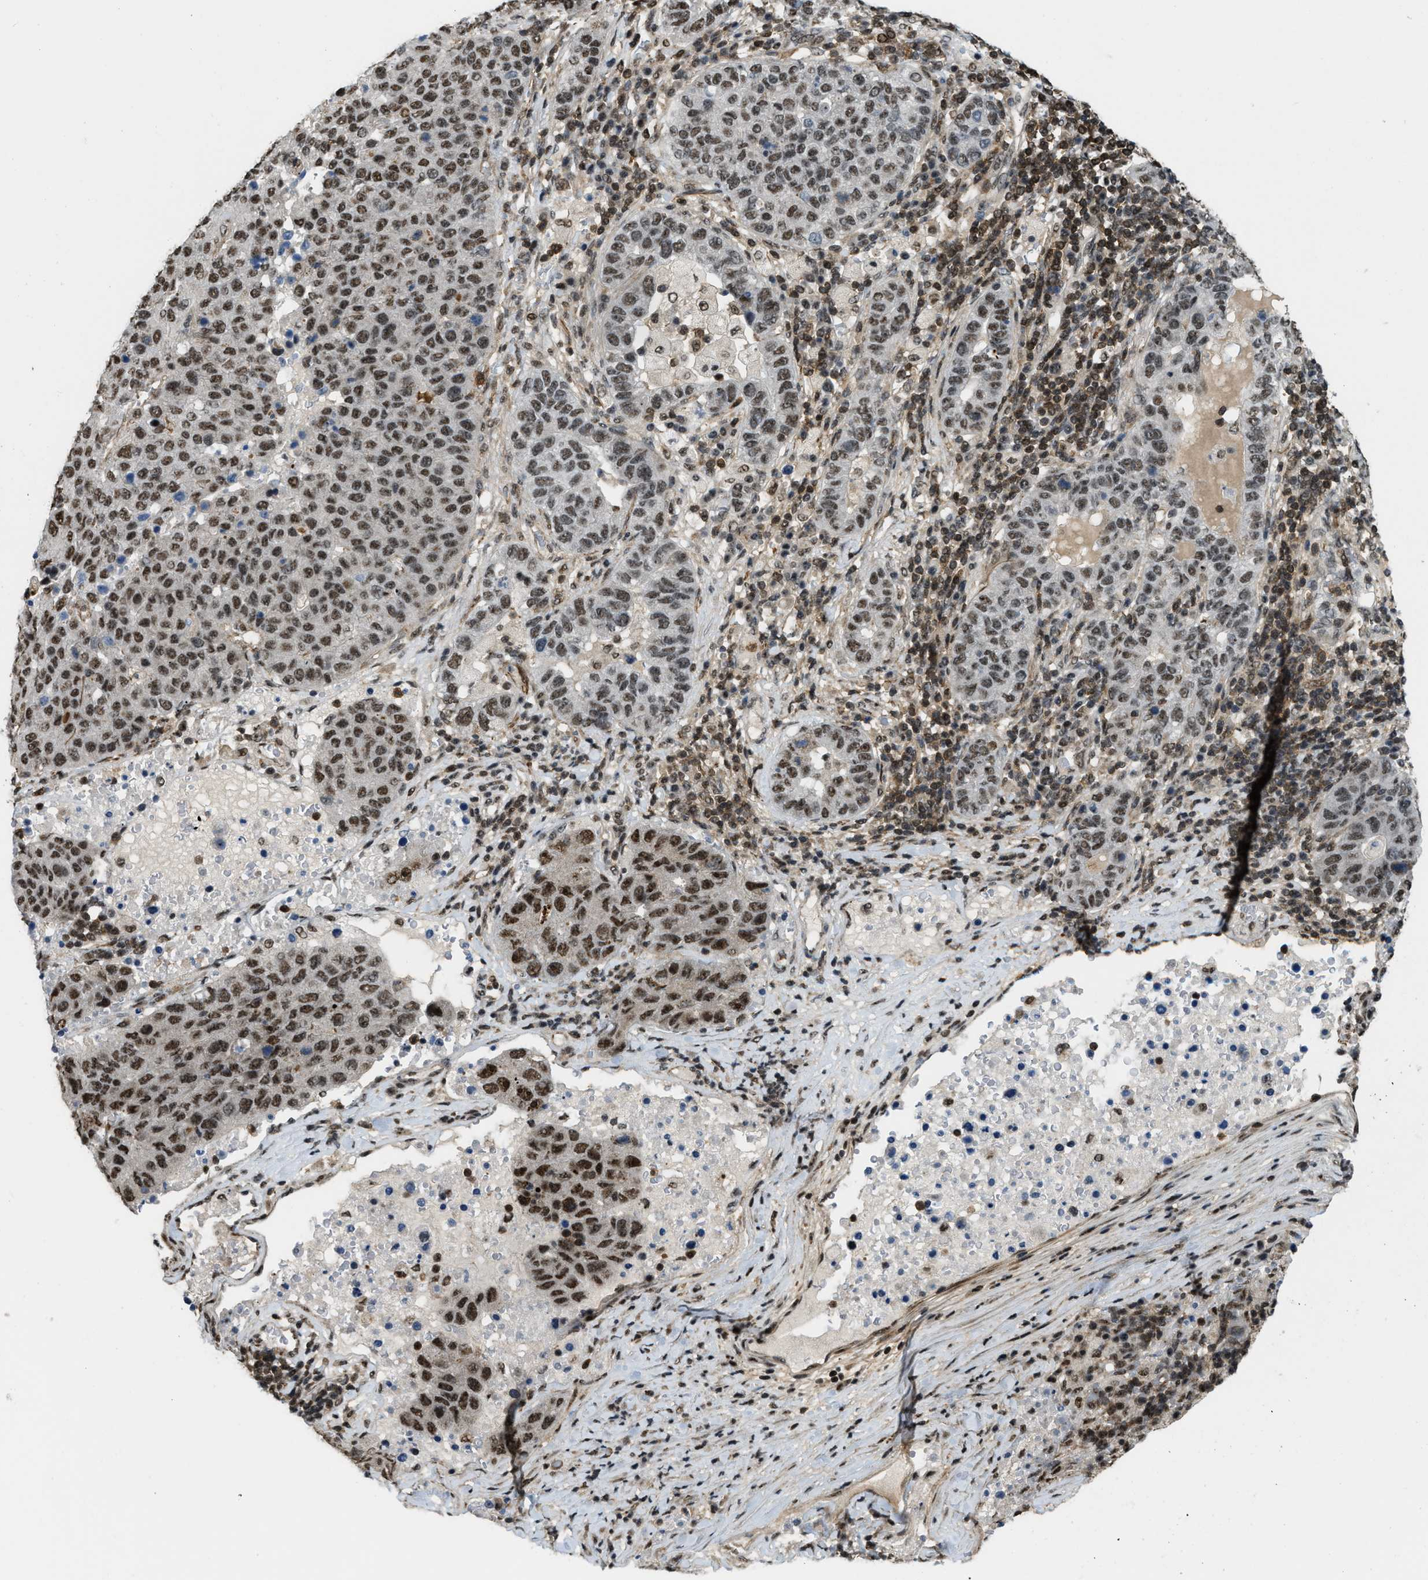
{"staining": {"intensity": "moderate", "quantity": ">75%", "location": "nuclear"}, "tissue": "pancreatic cancer", "cell_type": "Tumor cells", "image_type": "cancer", "snomed": [{"axis": "morphology", "description": "Adenocarcinoma, NOS"}, {"axis": "topography", "description": "Pancreas"}], "caption": "IHC micrograph of neoplastic tissue: human pancreatic adenocarcinoma stained using immunohistochemistry (IHC) demonstrates medium levels of moderate protein expression localized specifically in the nuclear of tumor cells, appearing as a nuclear brown color.", "gene": "E2F1", "patient": {"sex": "female", "age": 61}}